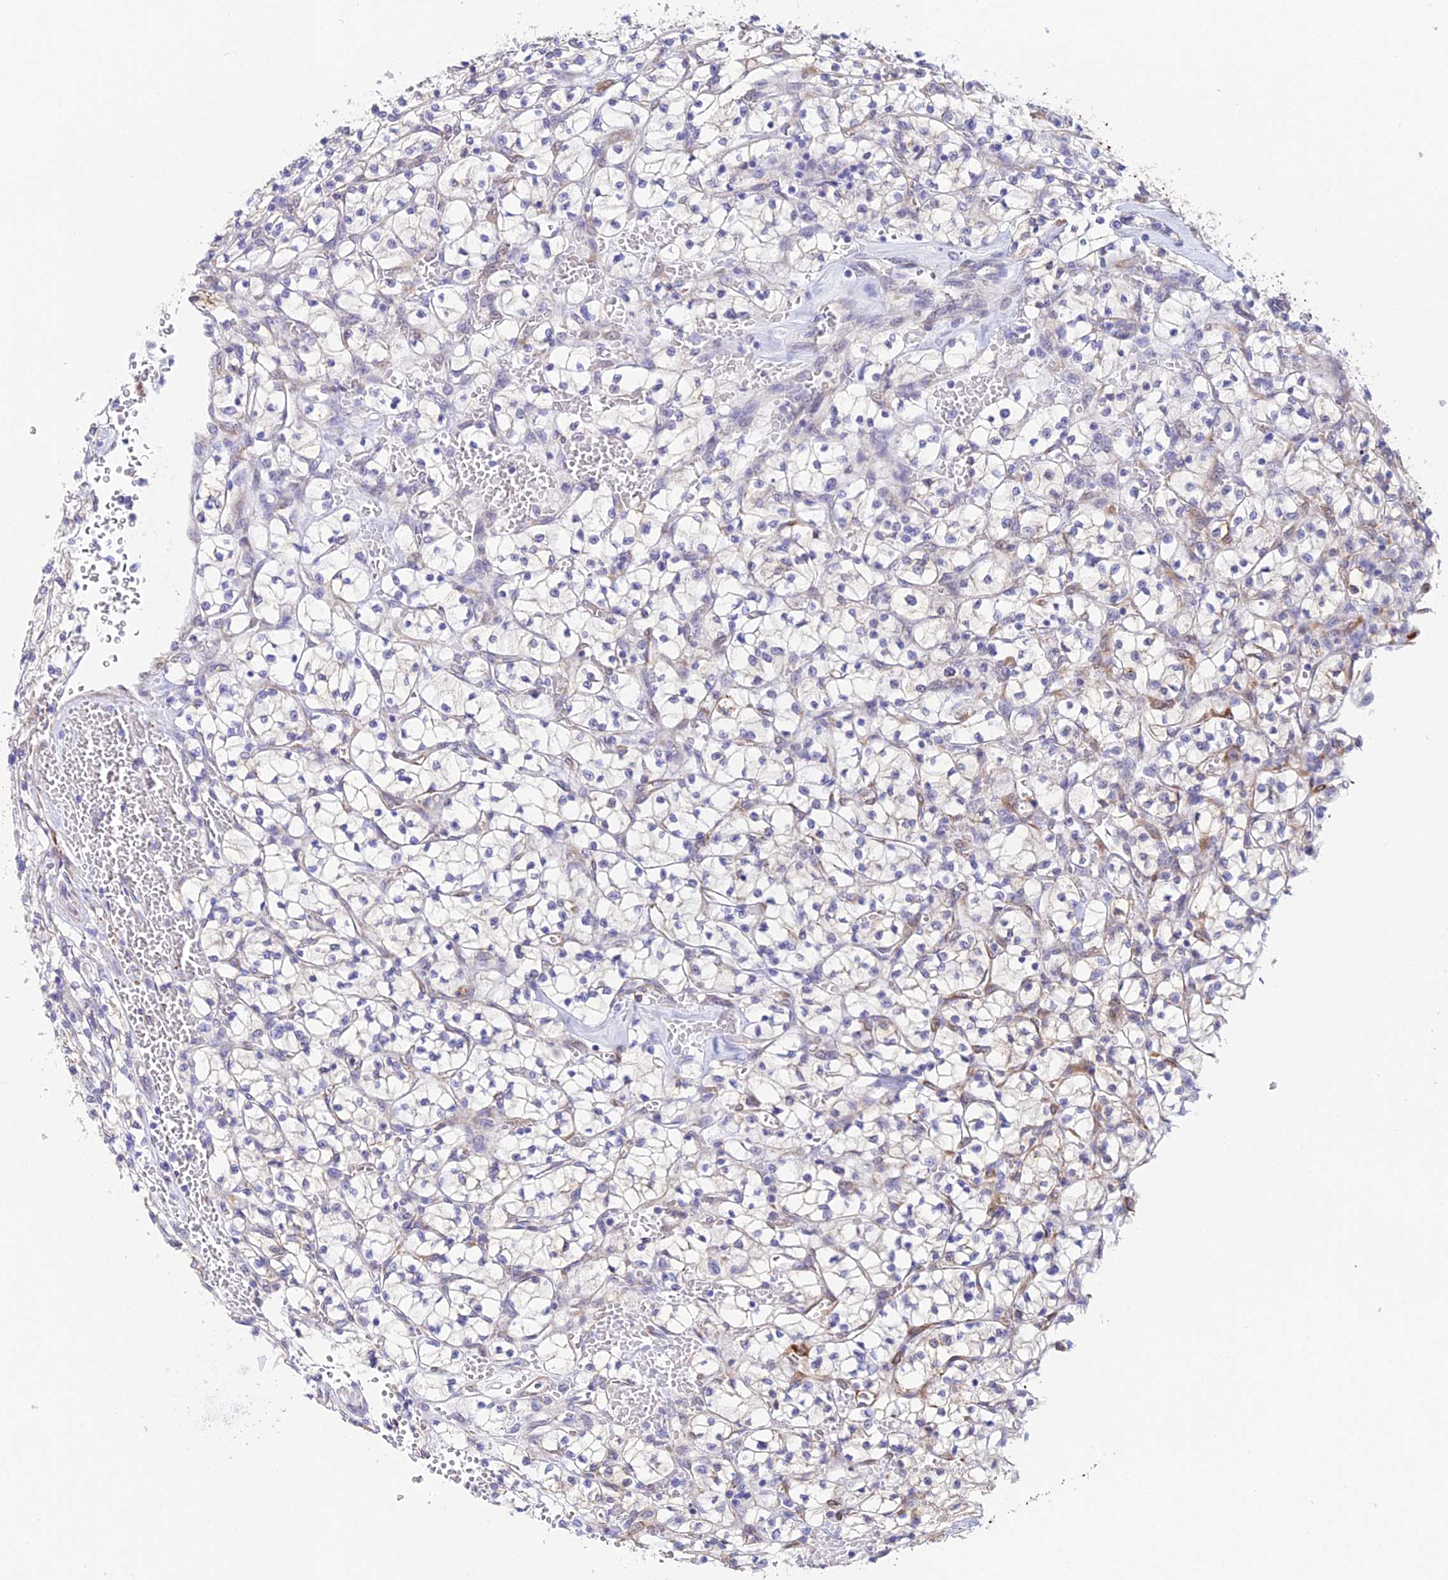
{"staining": {"intensity": "negative", "quantity": "none", "location": "none"}, "tissue": "renal cancer", "cell_type": "Tumor cells", "image_type": "cancer", "snomed": [{"axis": "morphology", "description": "Adenocarcinoma, NOS"}, {"axis": "topography", "description": "Kidney"}], "caption": "DAB (3,3'-diaminobenzidine) immunohistochemical staining of human renal cancer reveals no significant expression in tumor cells. Brightfield microscopy of immunohistochemistry stained with DAB (brown) and hematoxylin (blue), captured at high magnification.", "gene": "MXRA7", "patient": {"sex": "female", "age": 64}}